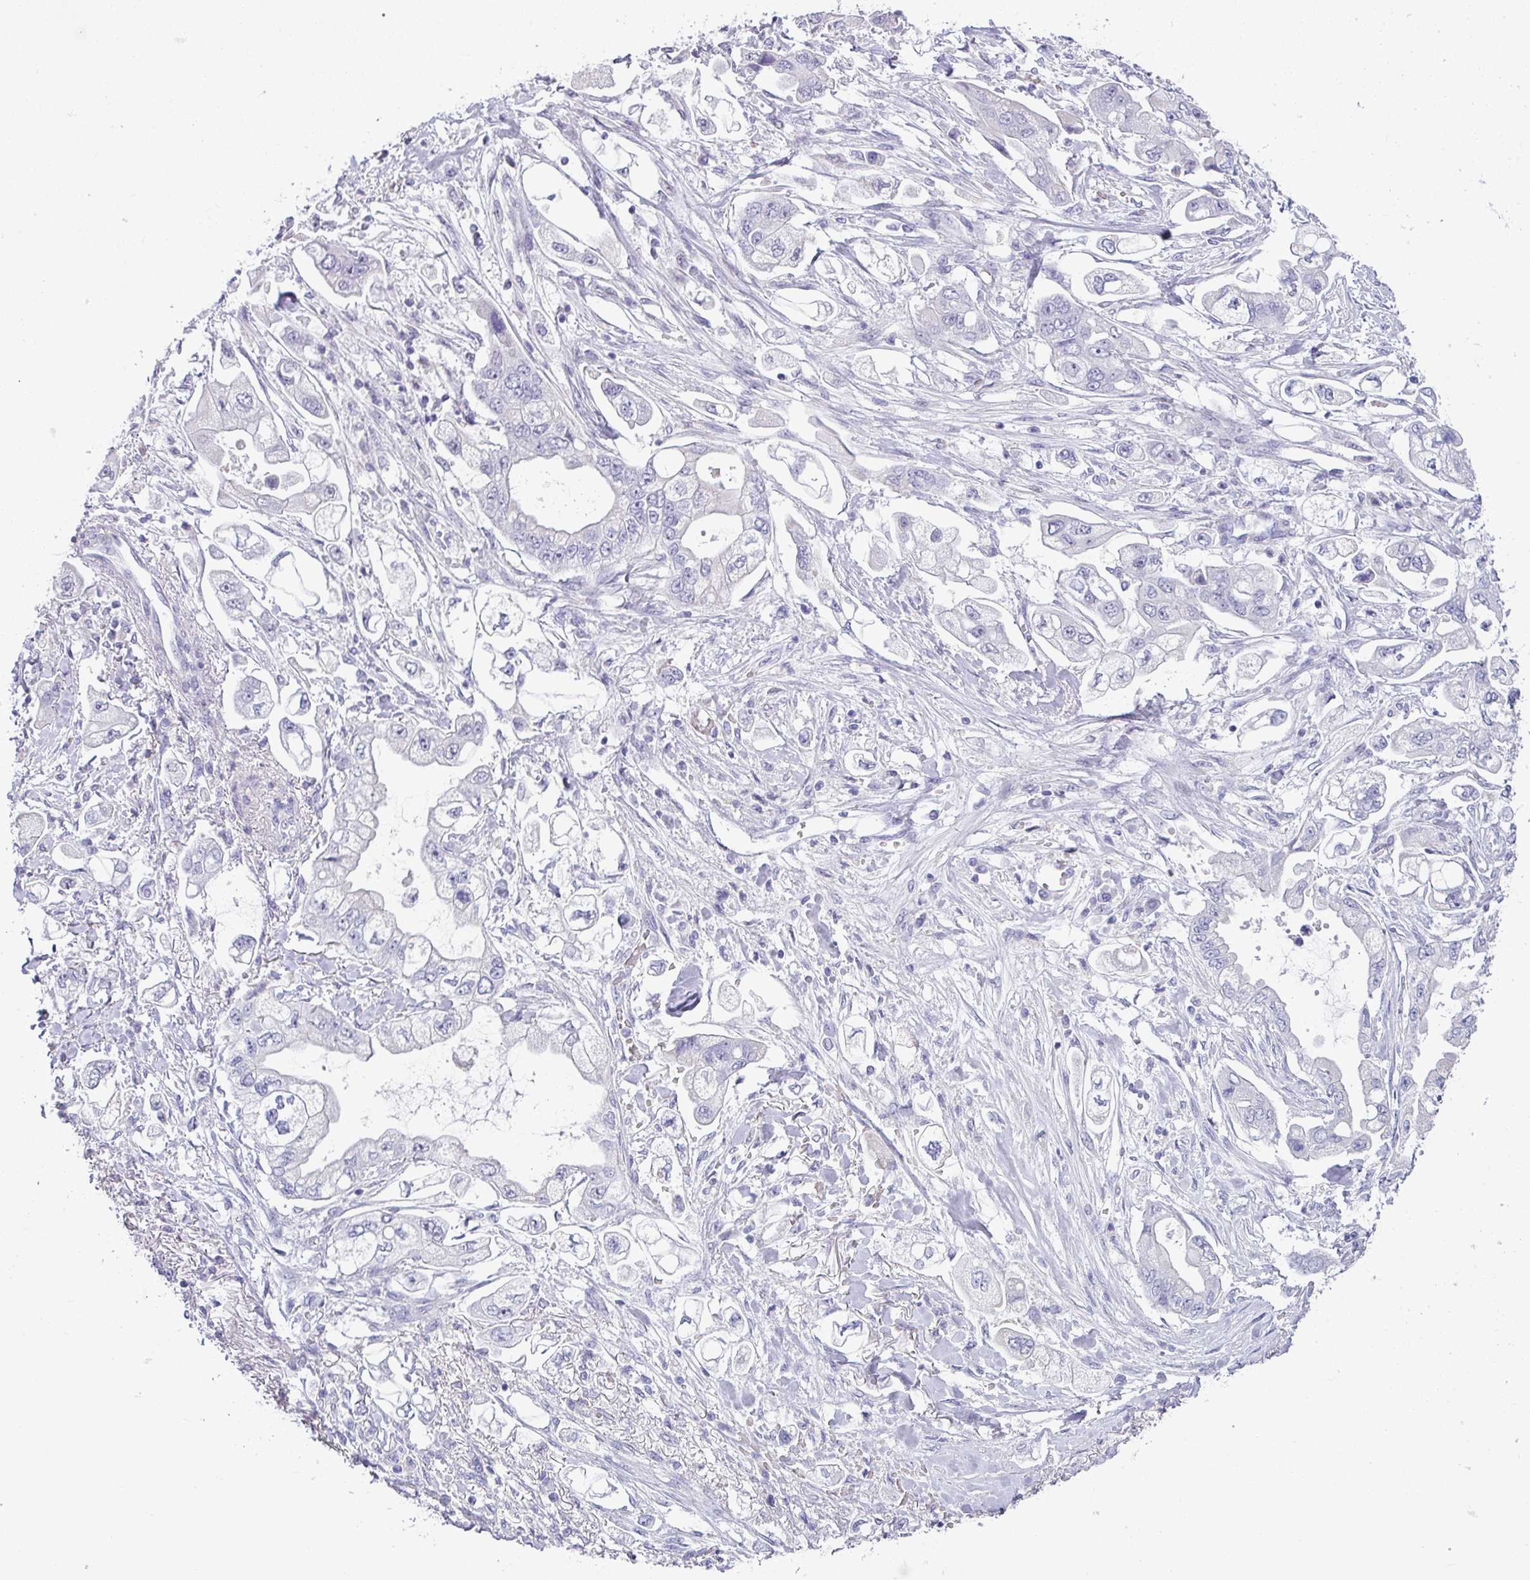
{"staining": {"intensity": "negative", "quantity": "none", "location": "none"}, "tissue": "stomach cancer", "cell_type": "Tumor cells", "image_type": "cancer", "snomed": [{"axis": "morphology", "description": "Adenocarcinoma, NOS"}, {"axis": "topography", "description": "Stomach"}], "caption": "Histopathology image shows no protein expression in tumor cells of adenocarcinoma (stomach) tissue. (Brightfield microscopy of DAB (3,3'-diaminobenzidine) immunohistochemistry (IHC) at high magnification).", "gene": "STAT5A", "patient": {"sex": "male", "age": 62}}